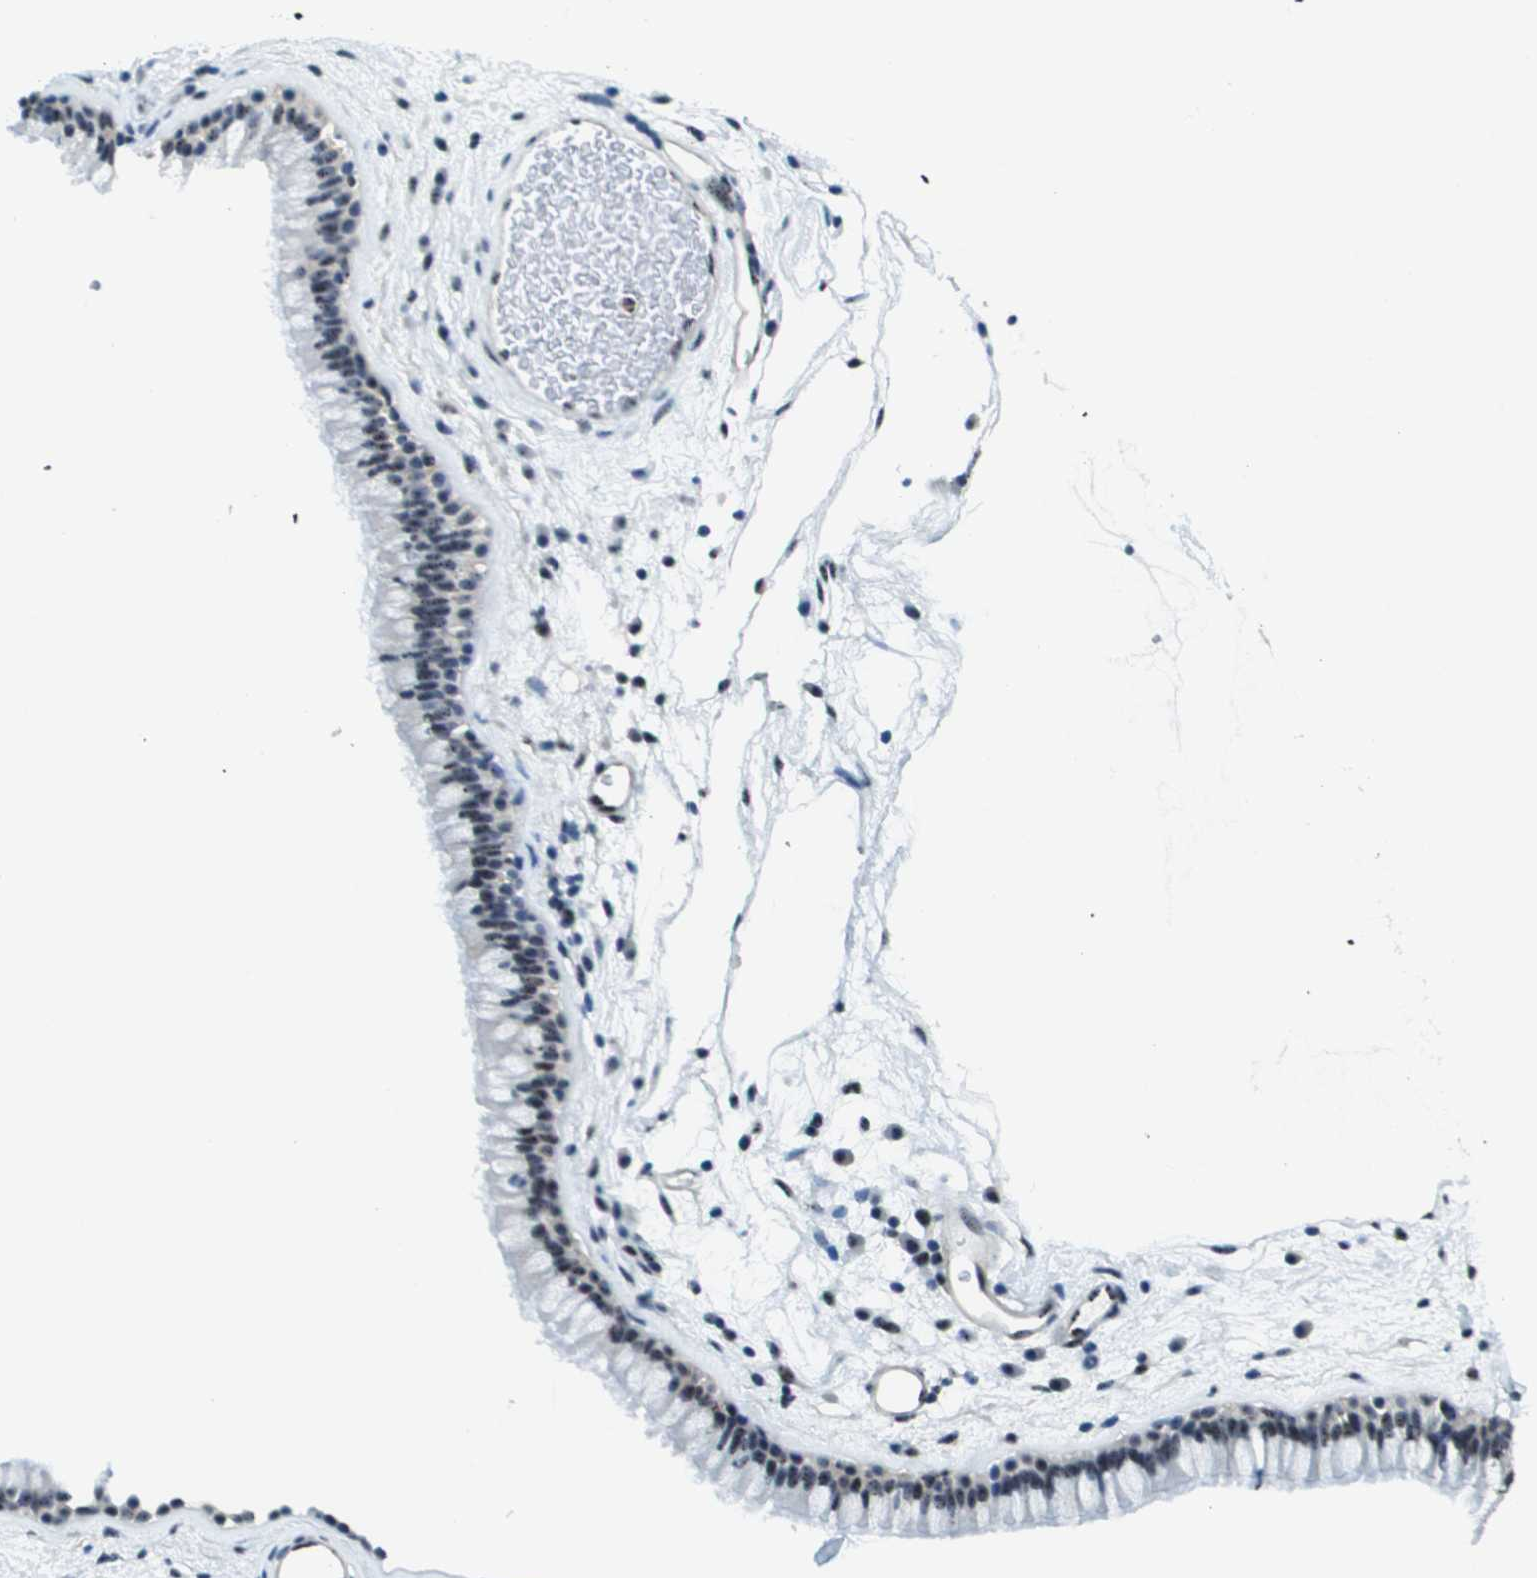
{"staining": {"intensity": "moderate", "quantity": "25%-75%", "location": "nuclear"}, "tissue": "nasopharynx", "cell_type": "Respiratory epithelial cells", "image_type": "normal", "snomed": [{"axis": "morphology", "description": "Normal tissue, NOS"}, {"axis": "morphology", "description": "Inflammation, NOS"}, {"axis": "topography", "description": "Nasopharynx"}], "caption": "Moderate nuclear positivity is identified in about 25%-75% of respiratory epithelial cells in unremarkable nasopharynx.", "gene": "SP100", "patient": {"sex": "male", "age": 48}}